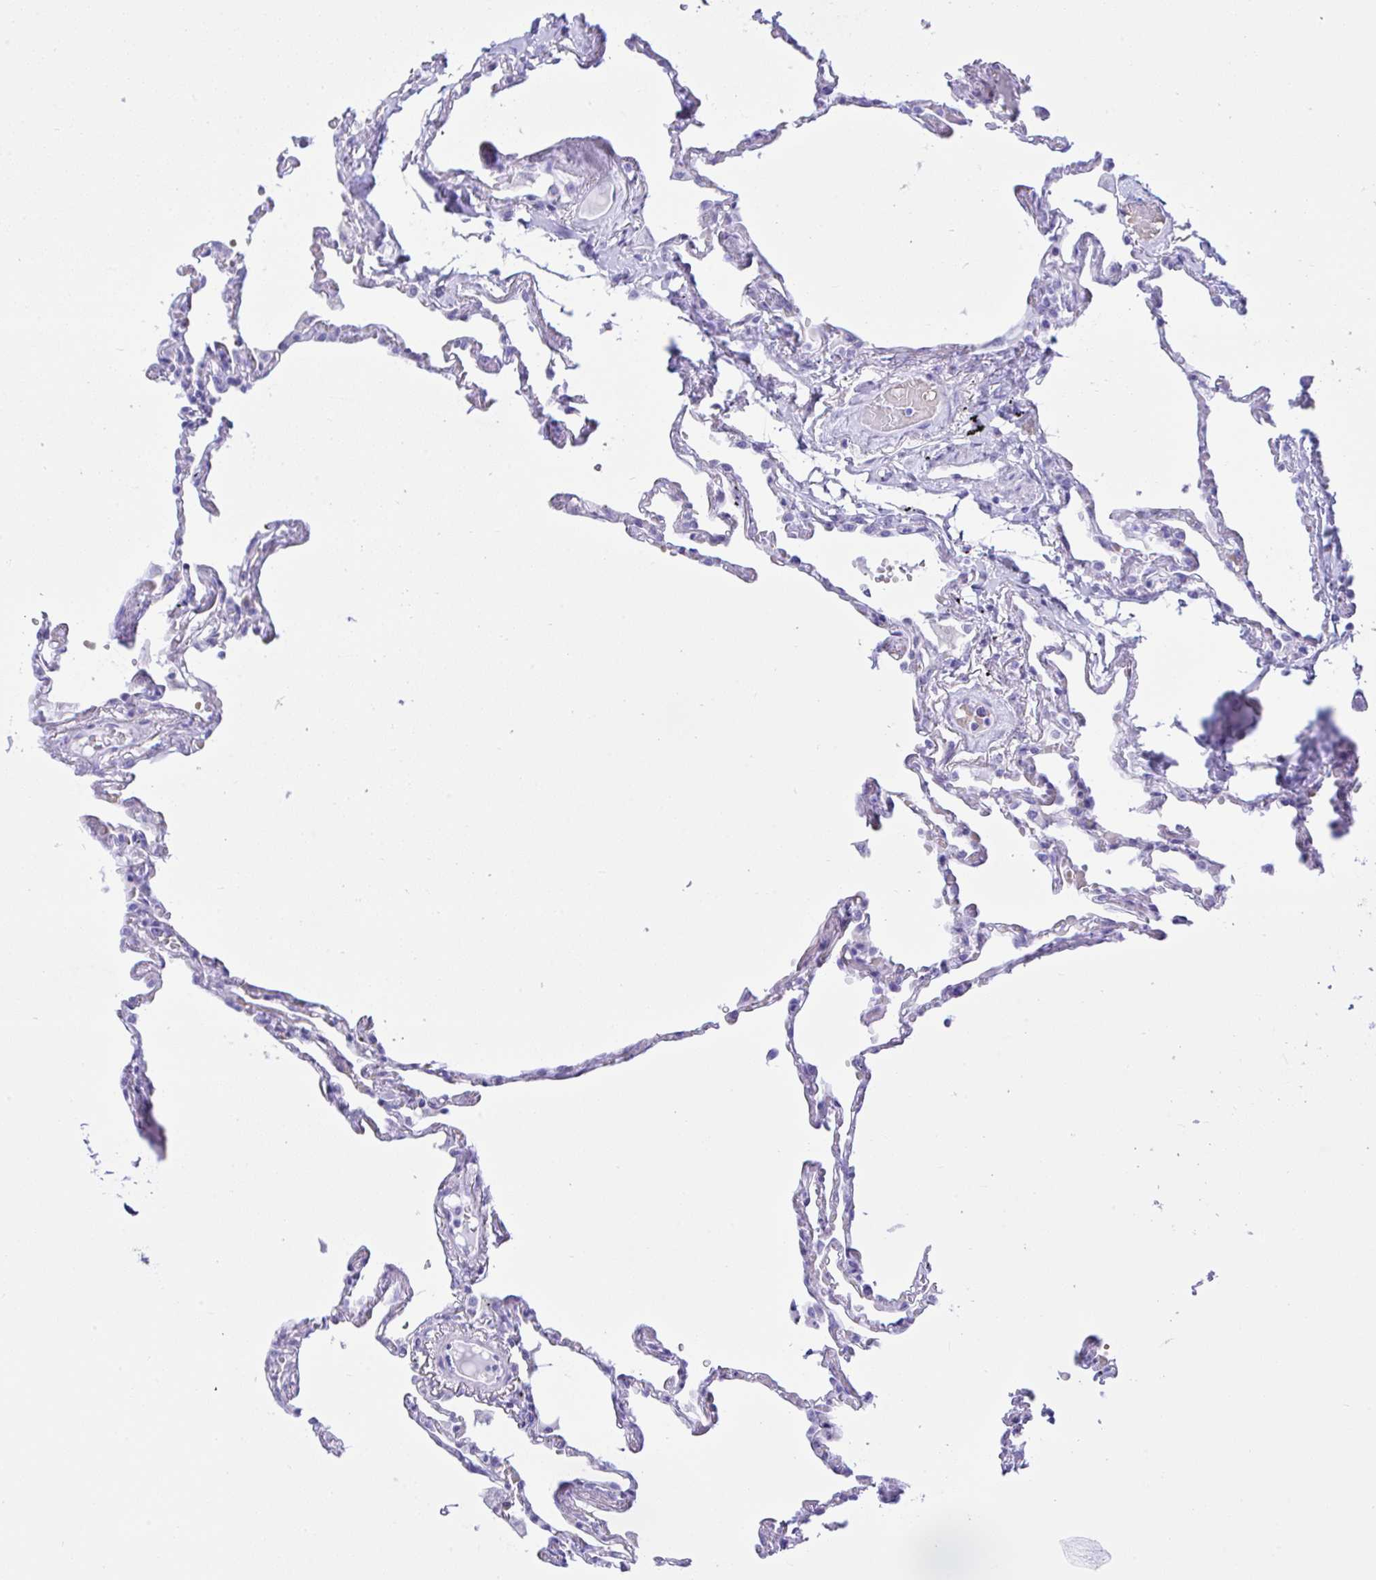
{"staining": {"intensity": "negative", "quantity": "none", "location": "none"}, "tissue": "lung", "cell_type": "Alveolar cells", "image_type": "normal", "snomed": [{"axis": "morphology", "description": "Normal tissue, NOS"}, {"axis": "topography", "description": "Lung"}], "caption": "Protein analysis of normal lung shows no significant positivity in alveolar cells. The staining was performed using DAB to visualize the protein expression in brown, while the nuclei were stained in blue with hematoxylin (Magnification: 20x).", "gene": "SEL1L2", "patient": {"sex": "female", "age": 67}}